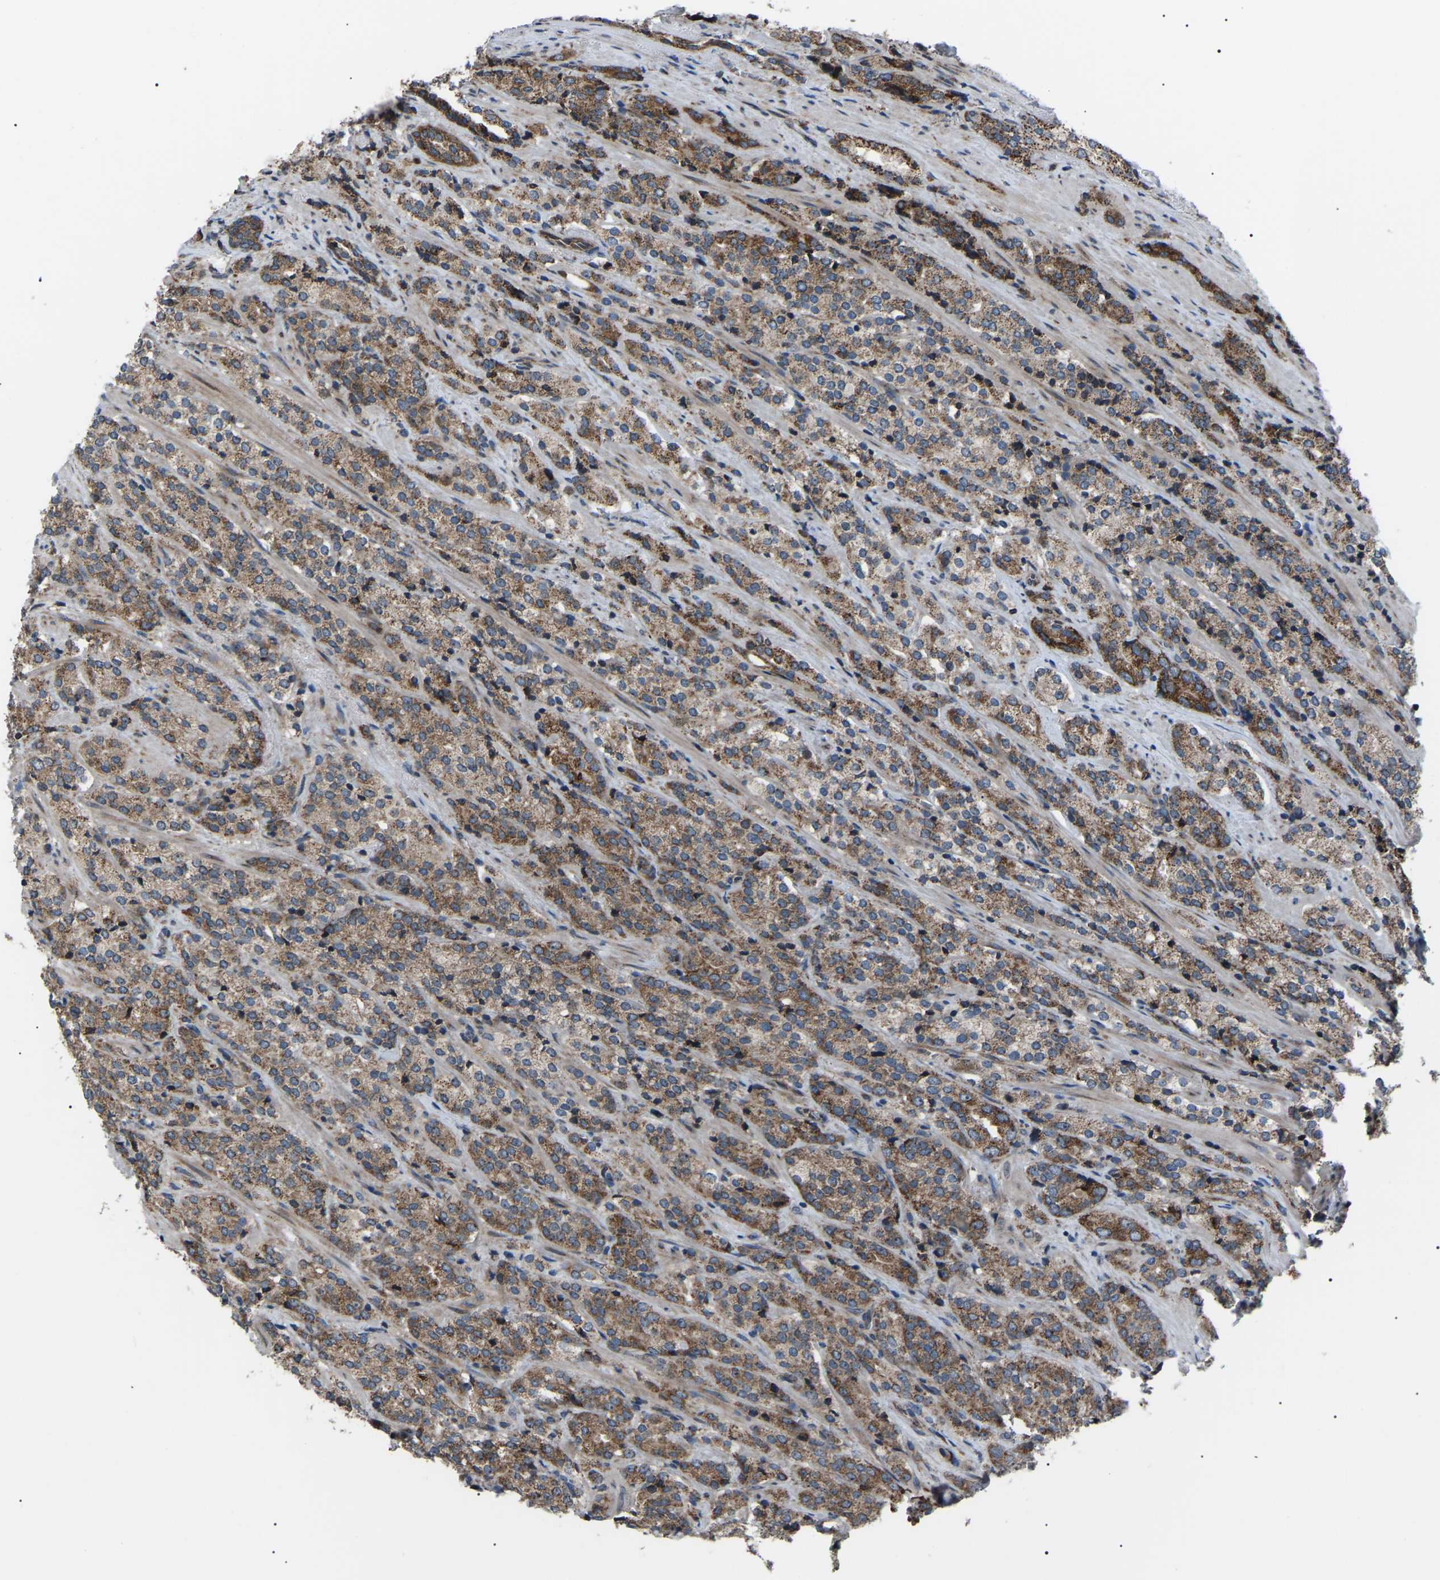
{"staining": {"intensity": "moderate", "quantity": ">75%", "location": "cytoplasmic/membranous"}, "tissue": "prostate cancer", "cell_type": "Tumor cells", "image_type": "cancer", "snomed": [{"axis": "morphology", "description": "Adenocarcinoma, High grade"}, {"axis": "topography", "description": "Prostate"}], "caption": "Immunohistochemistry image of neoplastic tissue: human prostate cancer stained using immunohistochemistry demonstrates medium levels of moderate protein expression localized specifically in the cytoplasmic/membranous of tumor cells, appearing as a cytoplasmic/membranous brown color.", "gene": "AGO2", "patient": {"sex": "male", "age": 71}}